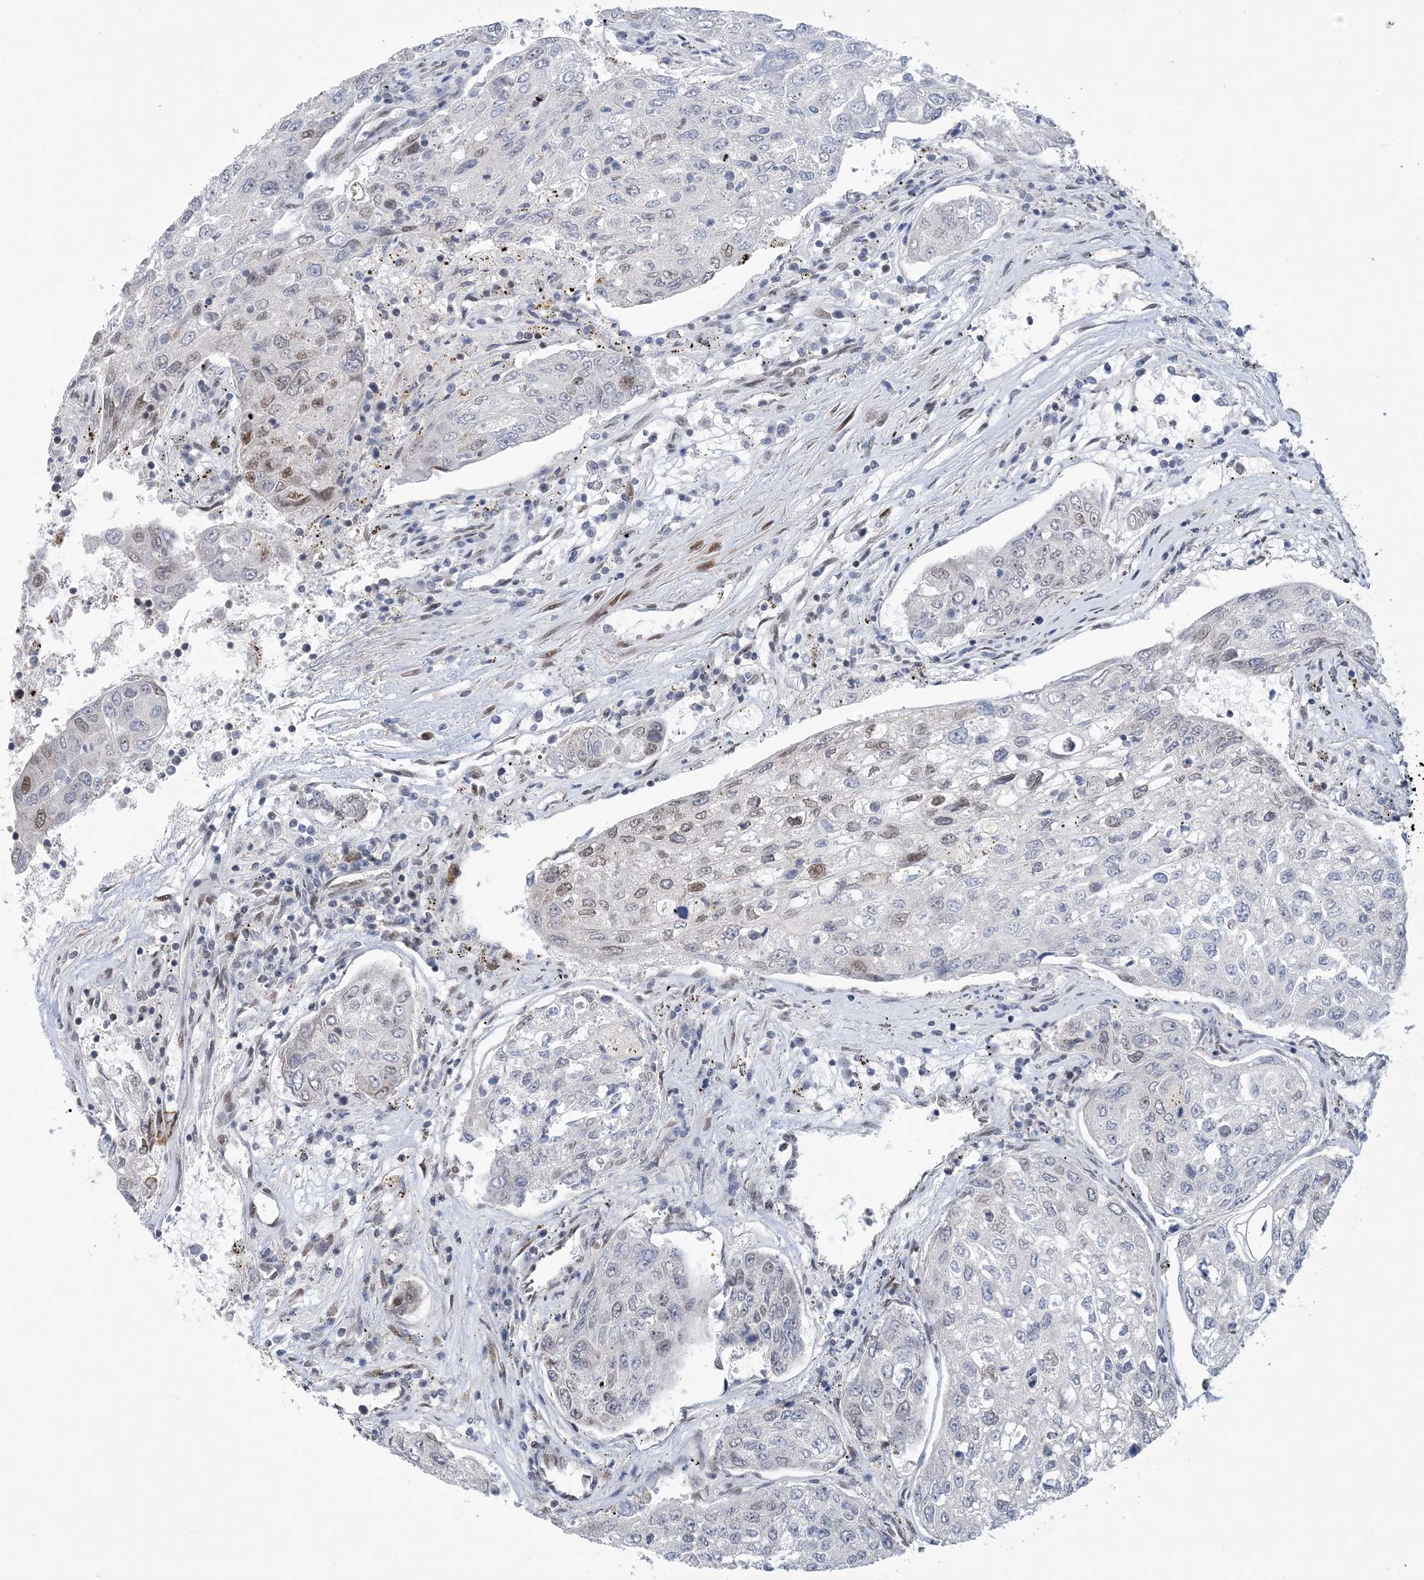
{"staining": {"intensity": "weak", "quantity": "<25%", "location": "nuclear"}, "tissue": "urothelial cancer", "cell_type": "Tumor cells", "image_type": "cancer", "snomed": [{"axis": "morphology", "description": "Urothelial carcinoma, High grade"}, {"axis": "topography", "description": "Lymph node"}, {"axis": "topography", "description": "Urinary bladder"}], "caption": "Urothelial cancer stained for a protein using immunohistochemistry demonstrates no staining tumor cells.", "gene": "WAC", "patient": {"sex": "male", "age": 51}}